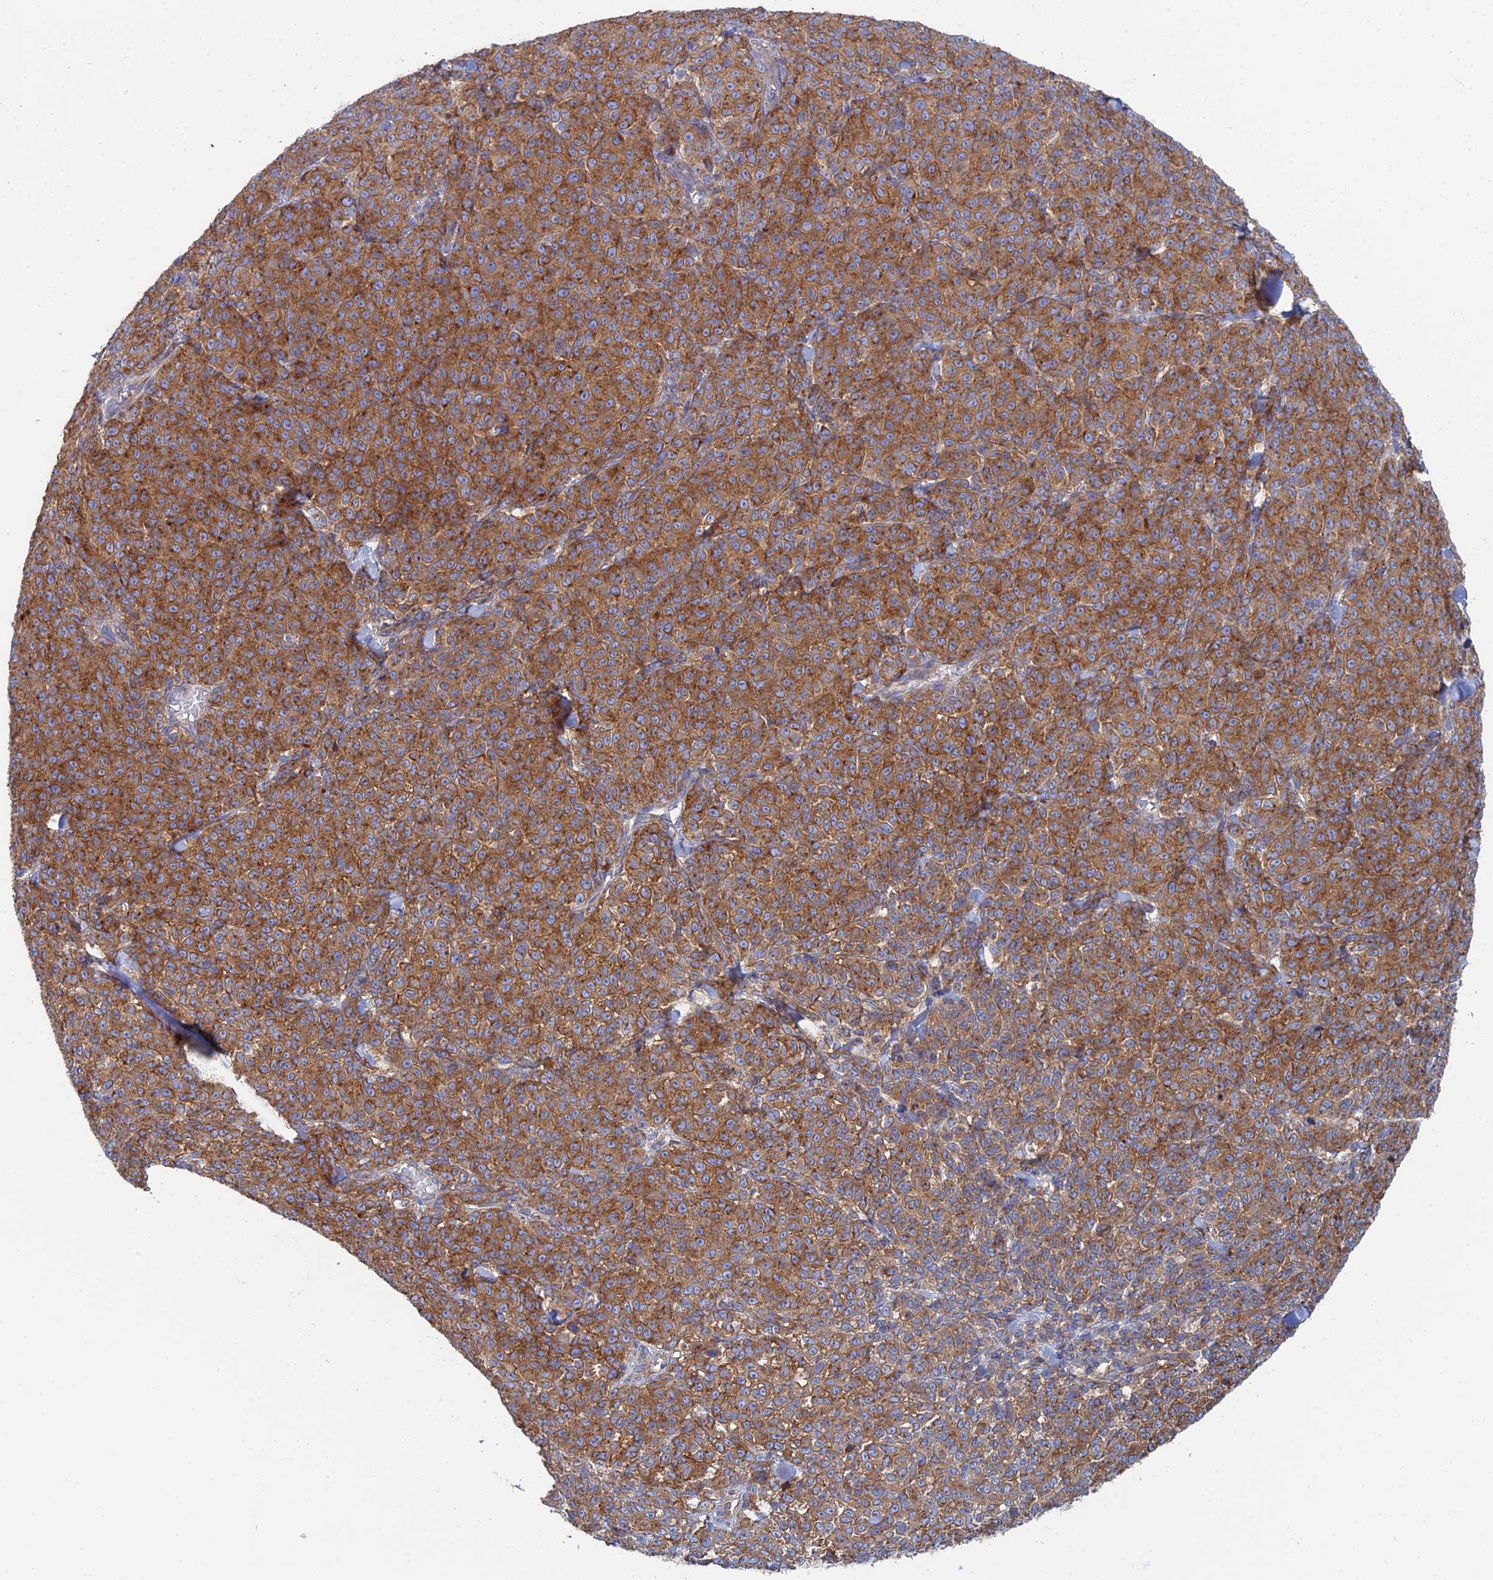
{"staining": {"intensity": "moderate", "quantity": ">75%", "location": "cytoplasmic/membranous"}, "tissue": "melanoma", "cell_type": "Tumor cells", "image_type": "cancer", "snomed": [{"axis": "morphology", "description": "Normal tissue, NOS"}, {"axis": "morphology", "description": "Malignant melanoma, NOS"}, {"axis": "topography", "description": "Skin"}], "caption": "Immunohistochemical staining of malignant melanoma demonstrates medium levels of moderate cytoplasmic/membranous protein staining in about >75% of tumor cells.", "gene": "CLCN3", "patient": {"sex": "female", "age": 34}}